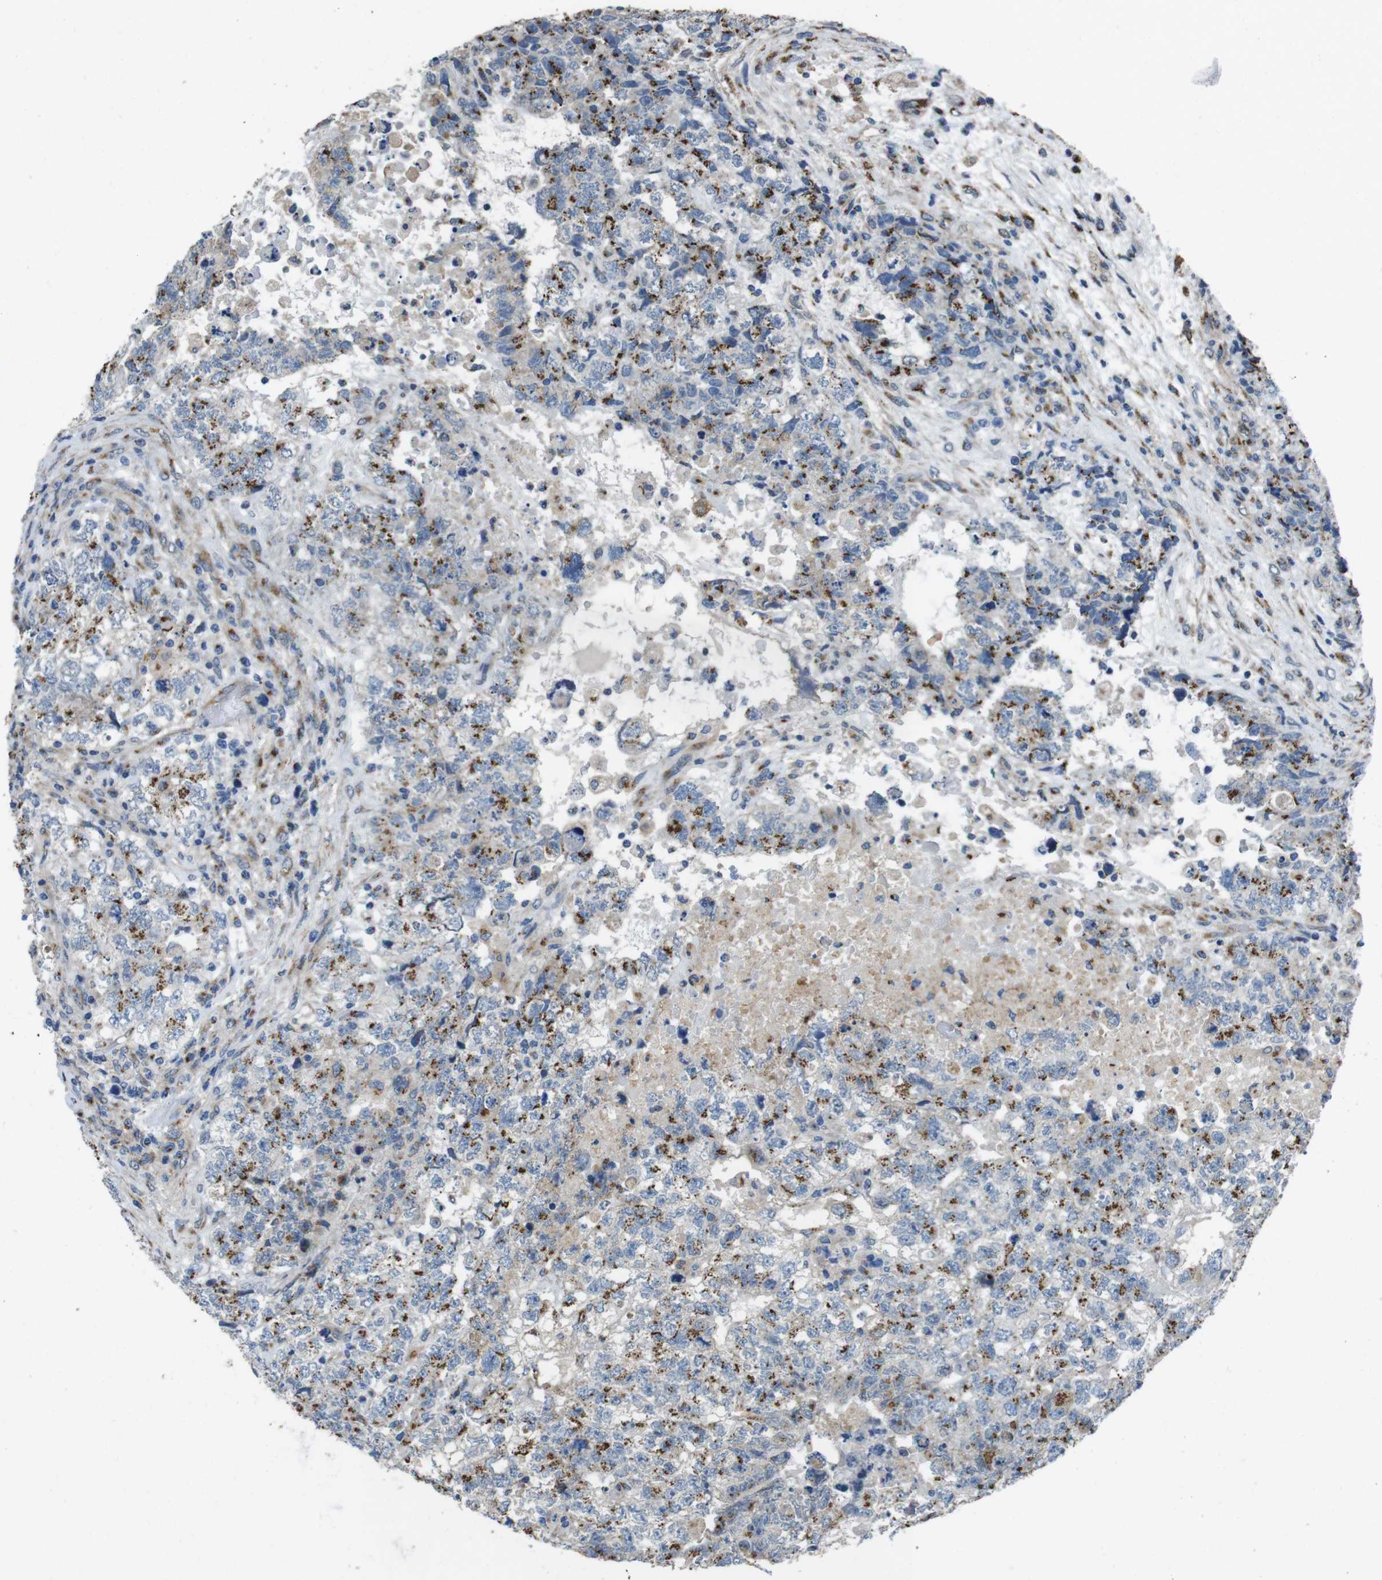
{"staining": {"intensity": "moderate", "quantity": "25%-75%", "location": "cytoplasmic/membranous"}, "tissue": "testis cancer", "cell_type": "Tumor cells", "image_type": "cancer", "snomed": [{"axis": "morphology", "description": "Carcinoma, Embryonal, NOS"}, {"axis": "topography", "description": "Testis"}], "caption": "Human testis embryonal carcinoma stained for a protein (brown) demonstrates moderate cytoplasmic/membranous positive staining in approximately 25%-75% of tumor cells.", "gene": "RAB6A", "patient": {"sex": "male", "age": 36}}